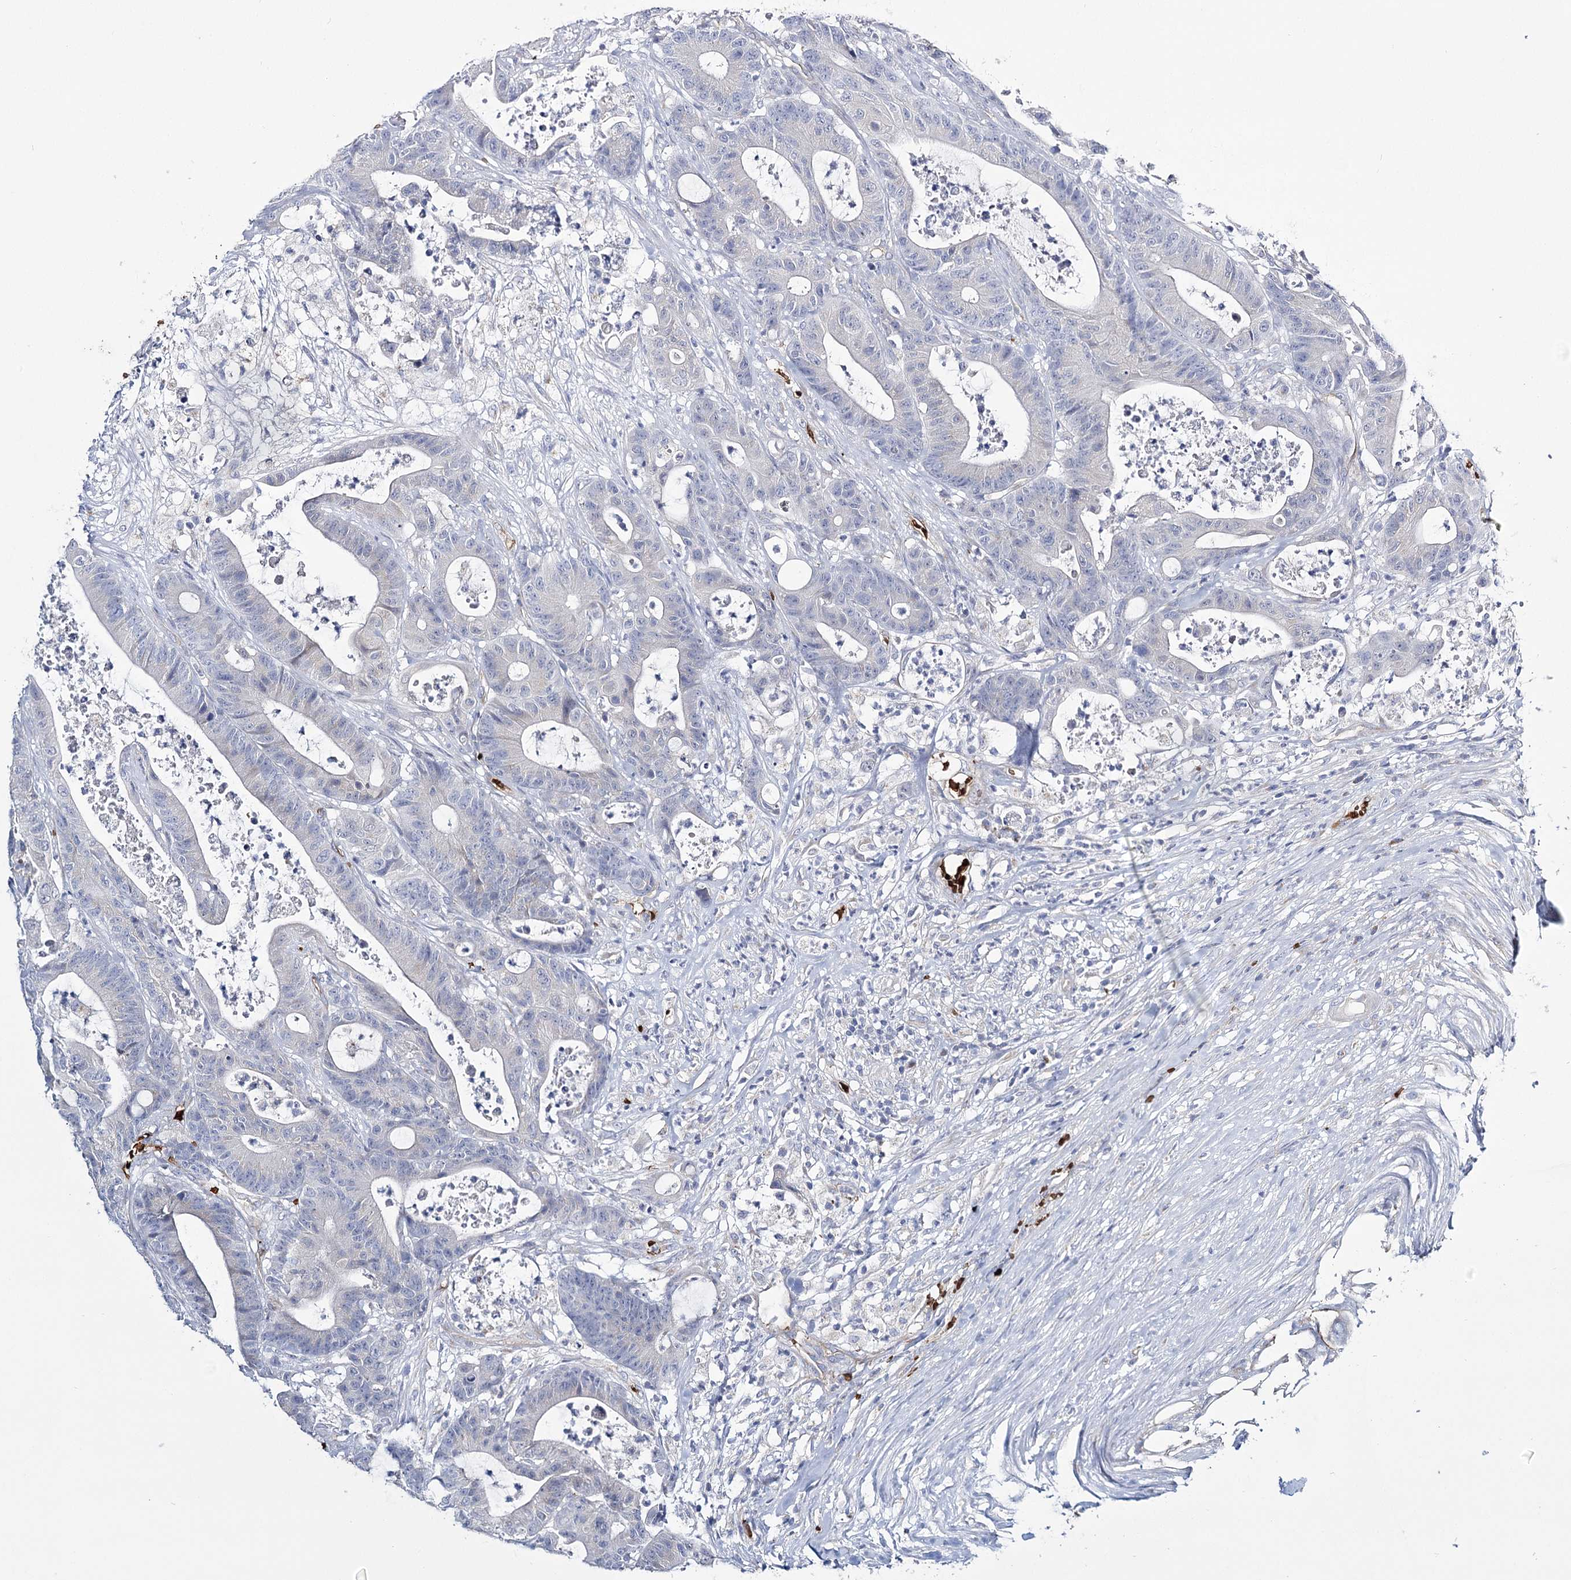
{"staining": {"intensity": "negative", "quantity": "none", "location": "none"}, "tissue": "colorectal cancer", "cell_type": "Tumor cells", "image_type": "cancer", "snomed": [{"axis": "morphology", "description": "Adenocarcinoma, NOS"}, {"axis": "topography", "description": "Colon"}], "caption": "DAB immunohistochemical staining of adenocarcinoma (colorectal) shows no significant expression in tumor cells.", "gene": "GBF1", "patient": {"sex": "female", "age": 84}}